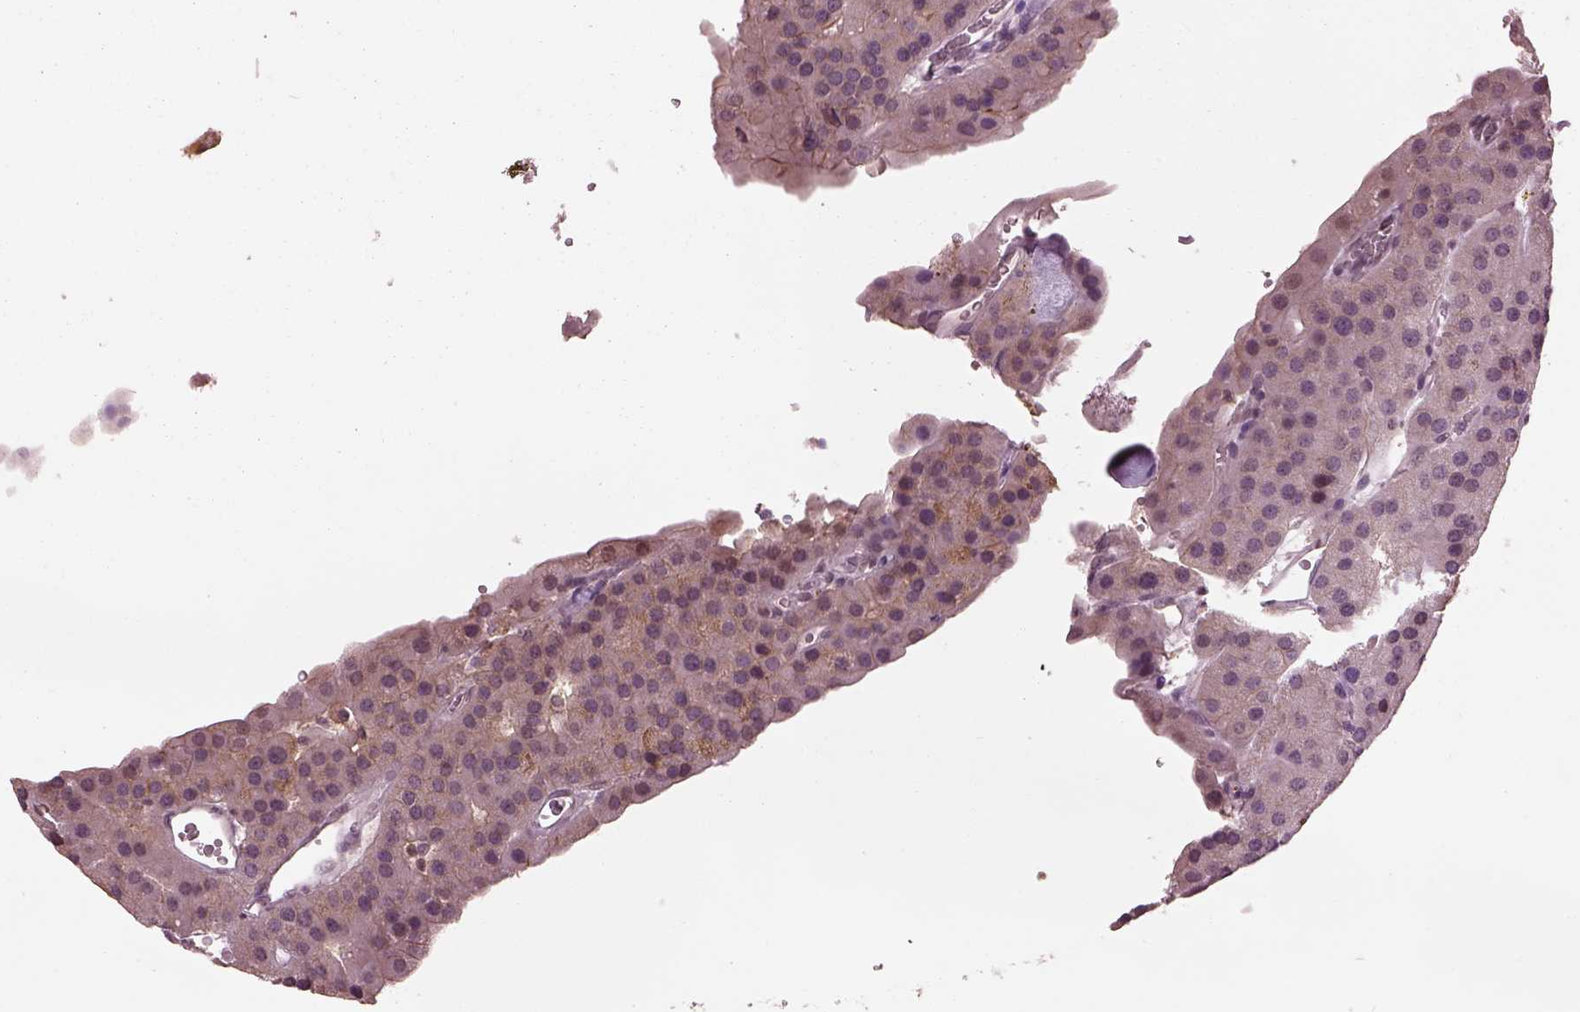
{"staining": {"intensity": "negative", "quantity": "none", "location": "none"}, "tissue": "parathyroid gland", "cell_type": "Glandular cells", "image_type": "normal", "snomed": [{"axis": "morphology", "description": "Normal tissue, NOS"}, {"axis": "morphology", "description": "Adenoma, NOS"}, {"axis": "topography", "description": "Parathyroid gland"}], "caption": "Immunohistochemical staining of normal parathyroid gland reveals no significant positivity in glandular cells.", "gene": "SRI", "patient": {"sex": "female", "age": 86}}